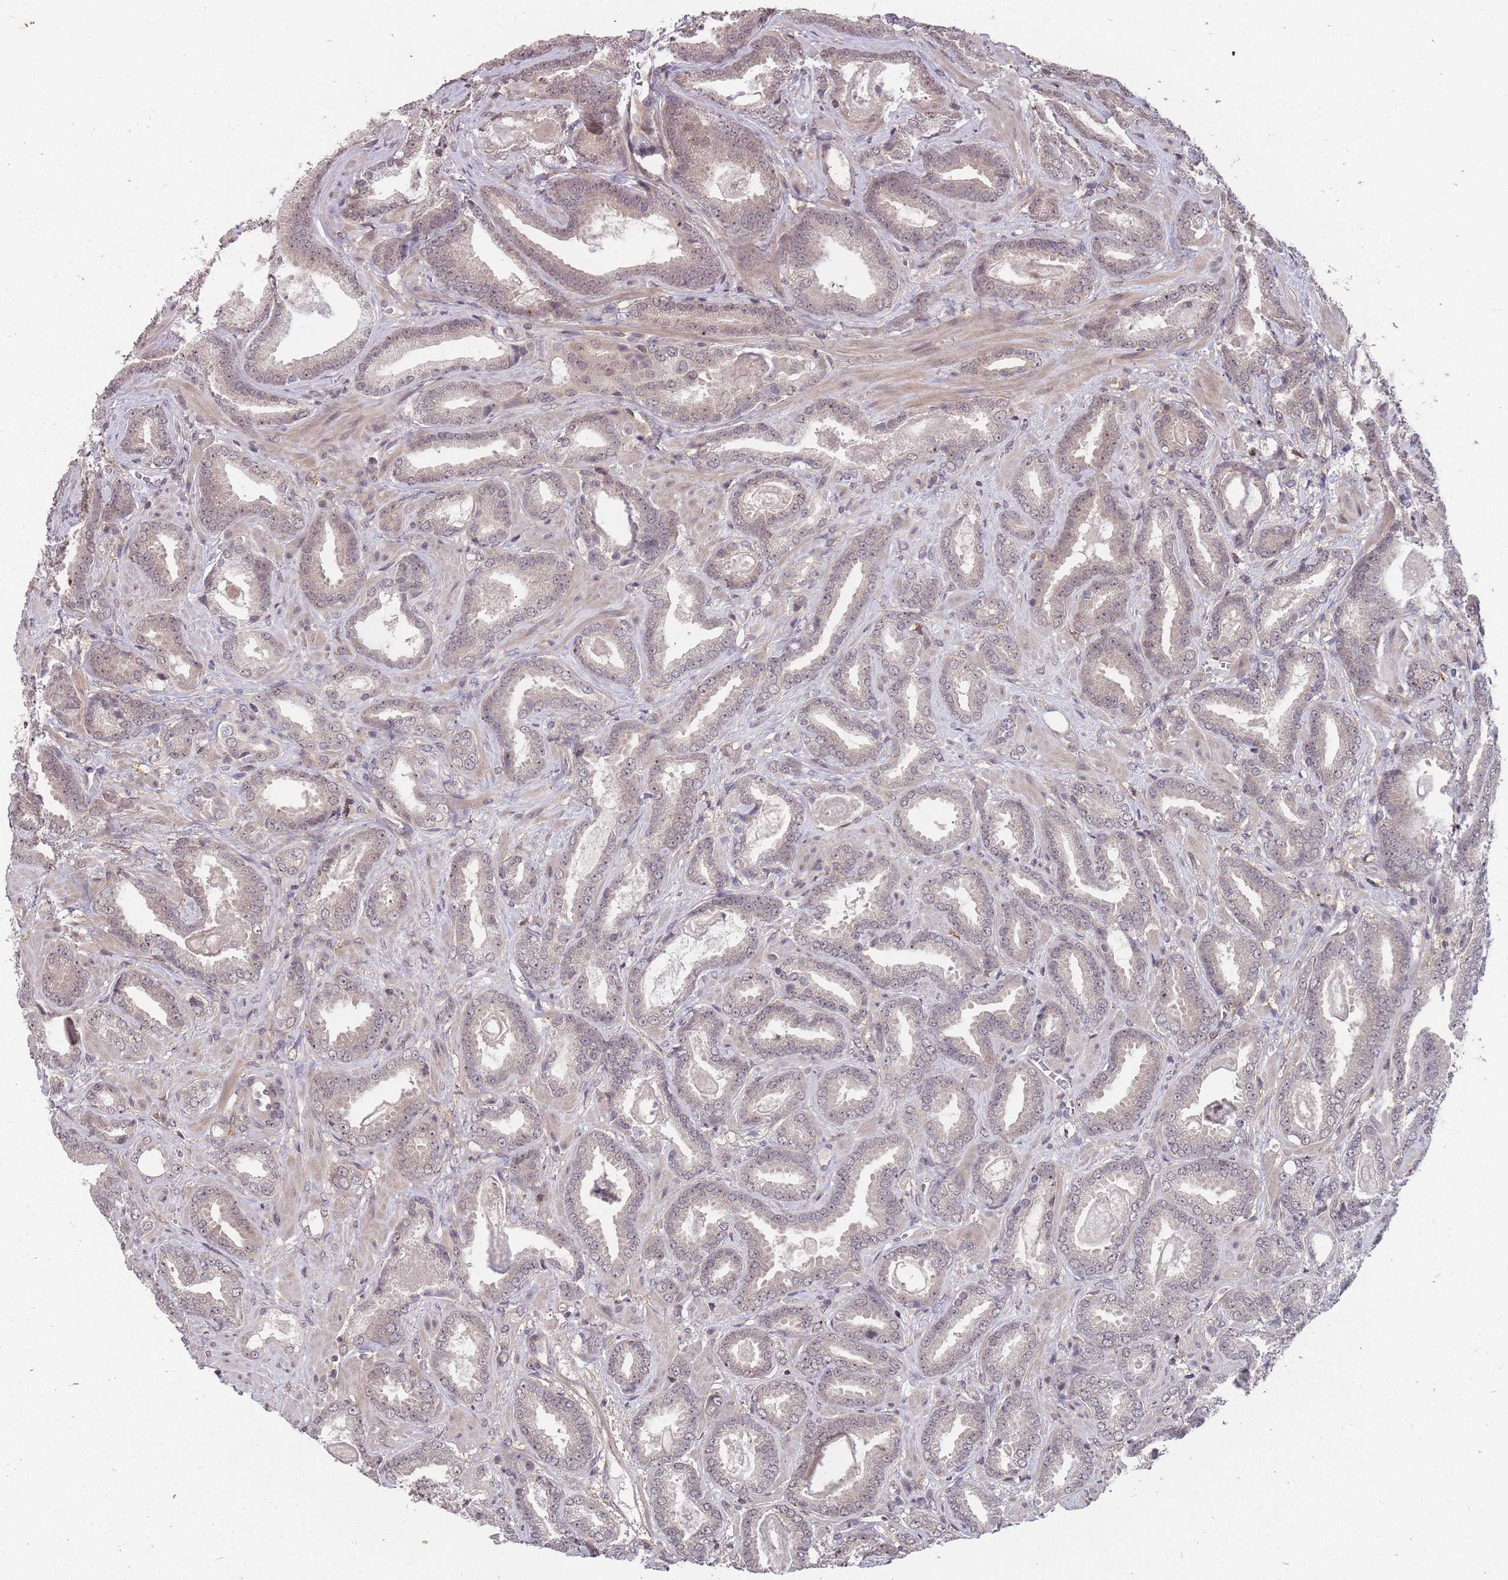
{"staining": {"intensity": "weak", "quantity": "<25%", "location": "cytoplasmic/membranous"}, "tissue": "prostate cancer", "cell_type": "Tumor cells", "image_type": "cancer", "snomed": [{"axis": "morphology", "description": "Adenocarcinoma, Low grade"}, {"axis": "topography", "description": "Prostate"}], "caption": "Micrograph shows no protein expression in tumor cells of prostate cancer tissue.", "gene": "GGT5", "patient": {"sex": "male", "age": 62}}